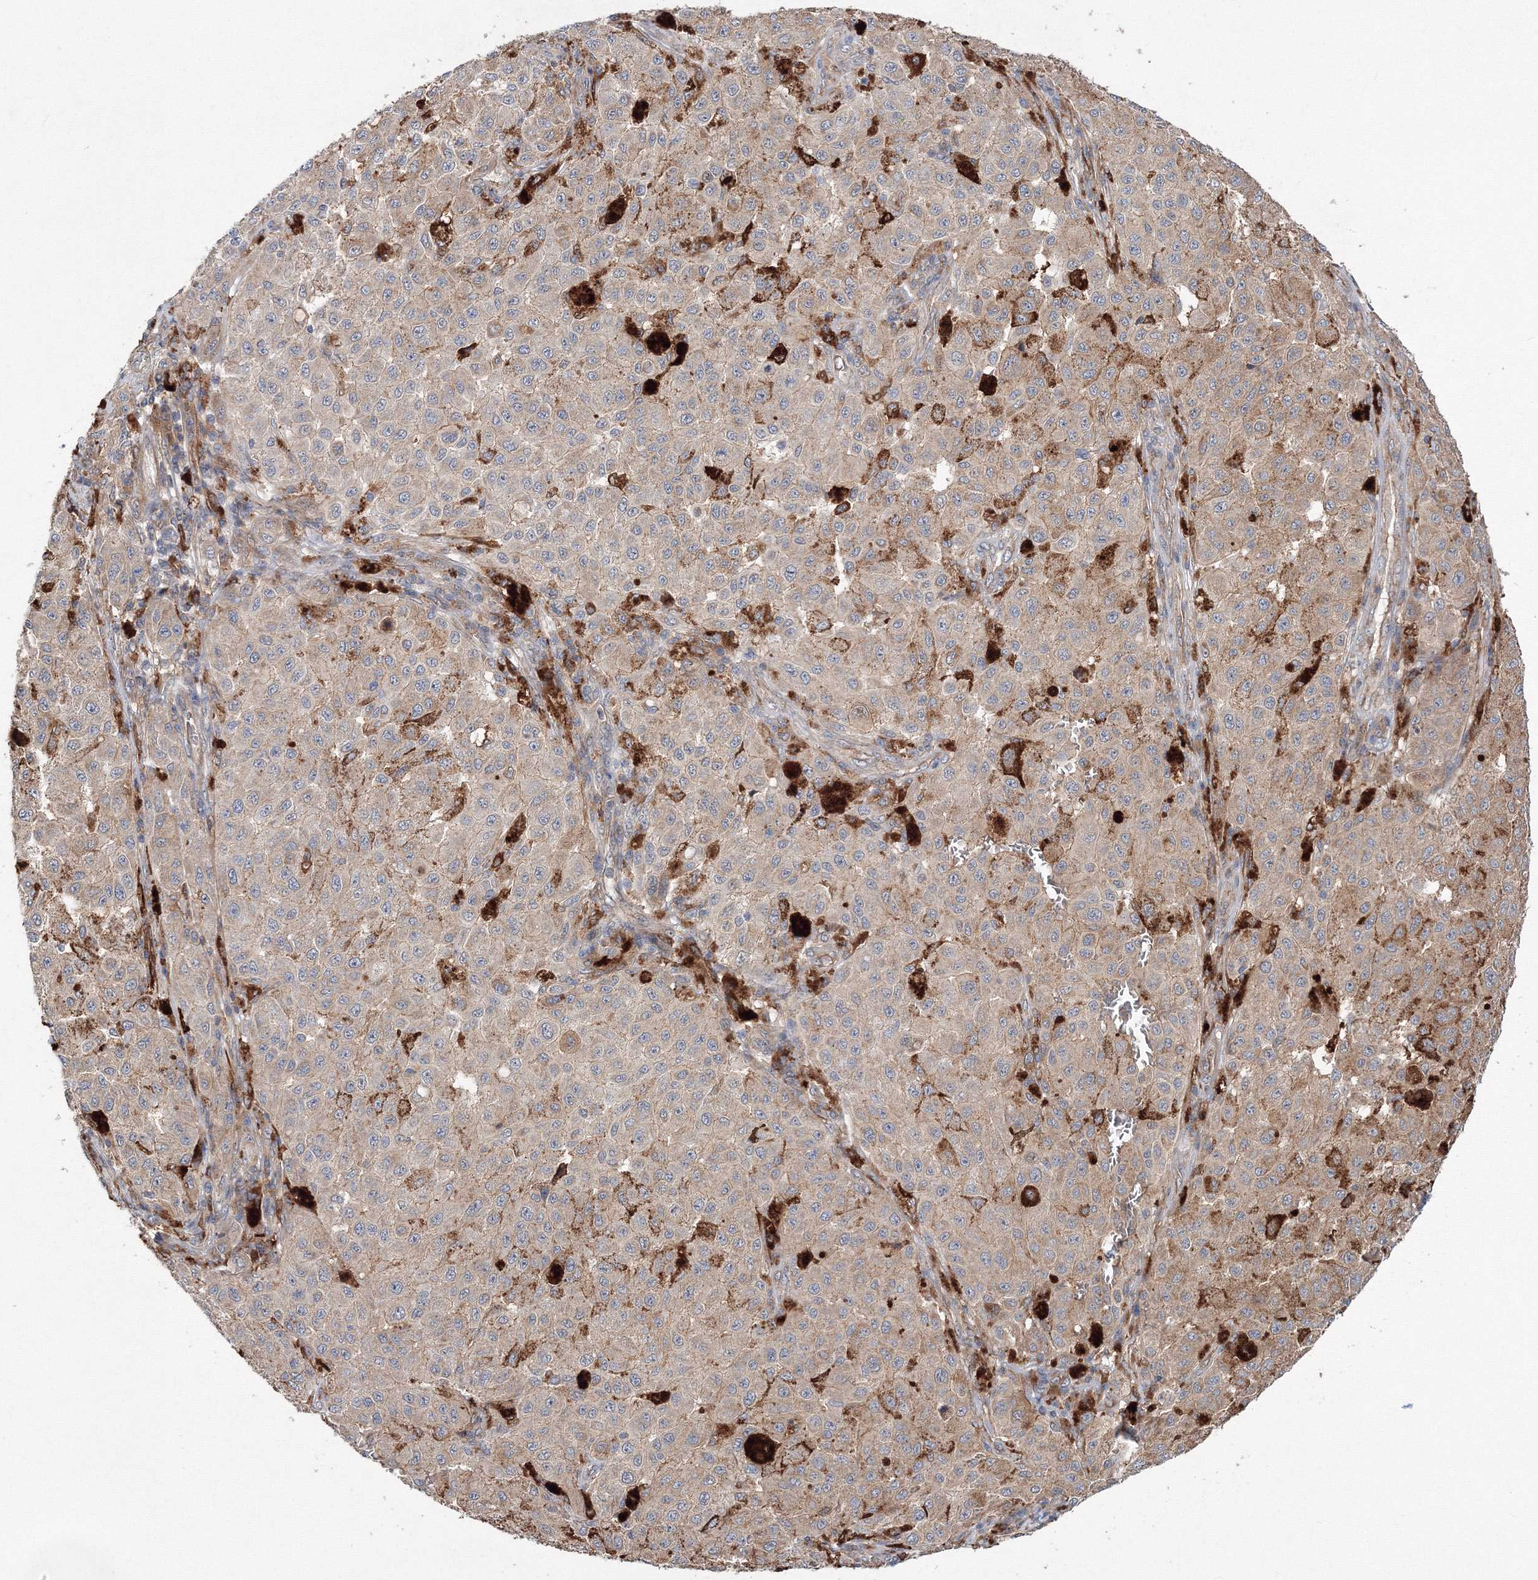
{"staining": {"intensity": "weak", "quantity": "25%-75%", "location": "cytoplasmic/membranous"}, "tissue": "melanoma", "cell_type": "Tumor cells", "image_type": "cancer", "snomed": [{"axis": "morphology", "description": "Malignant melanoma, NOS"}, {"axis": "topography", "description": "Skin"}], "caption": "This histopathology image demonstrates IHC staining of melanoma, with low weak cytoplasmic/membranous expression in approximately 25%-75% of tumor cells.", "gene": "RANBP3L", "patient": {"sex": "female", "age": 64}}